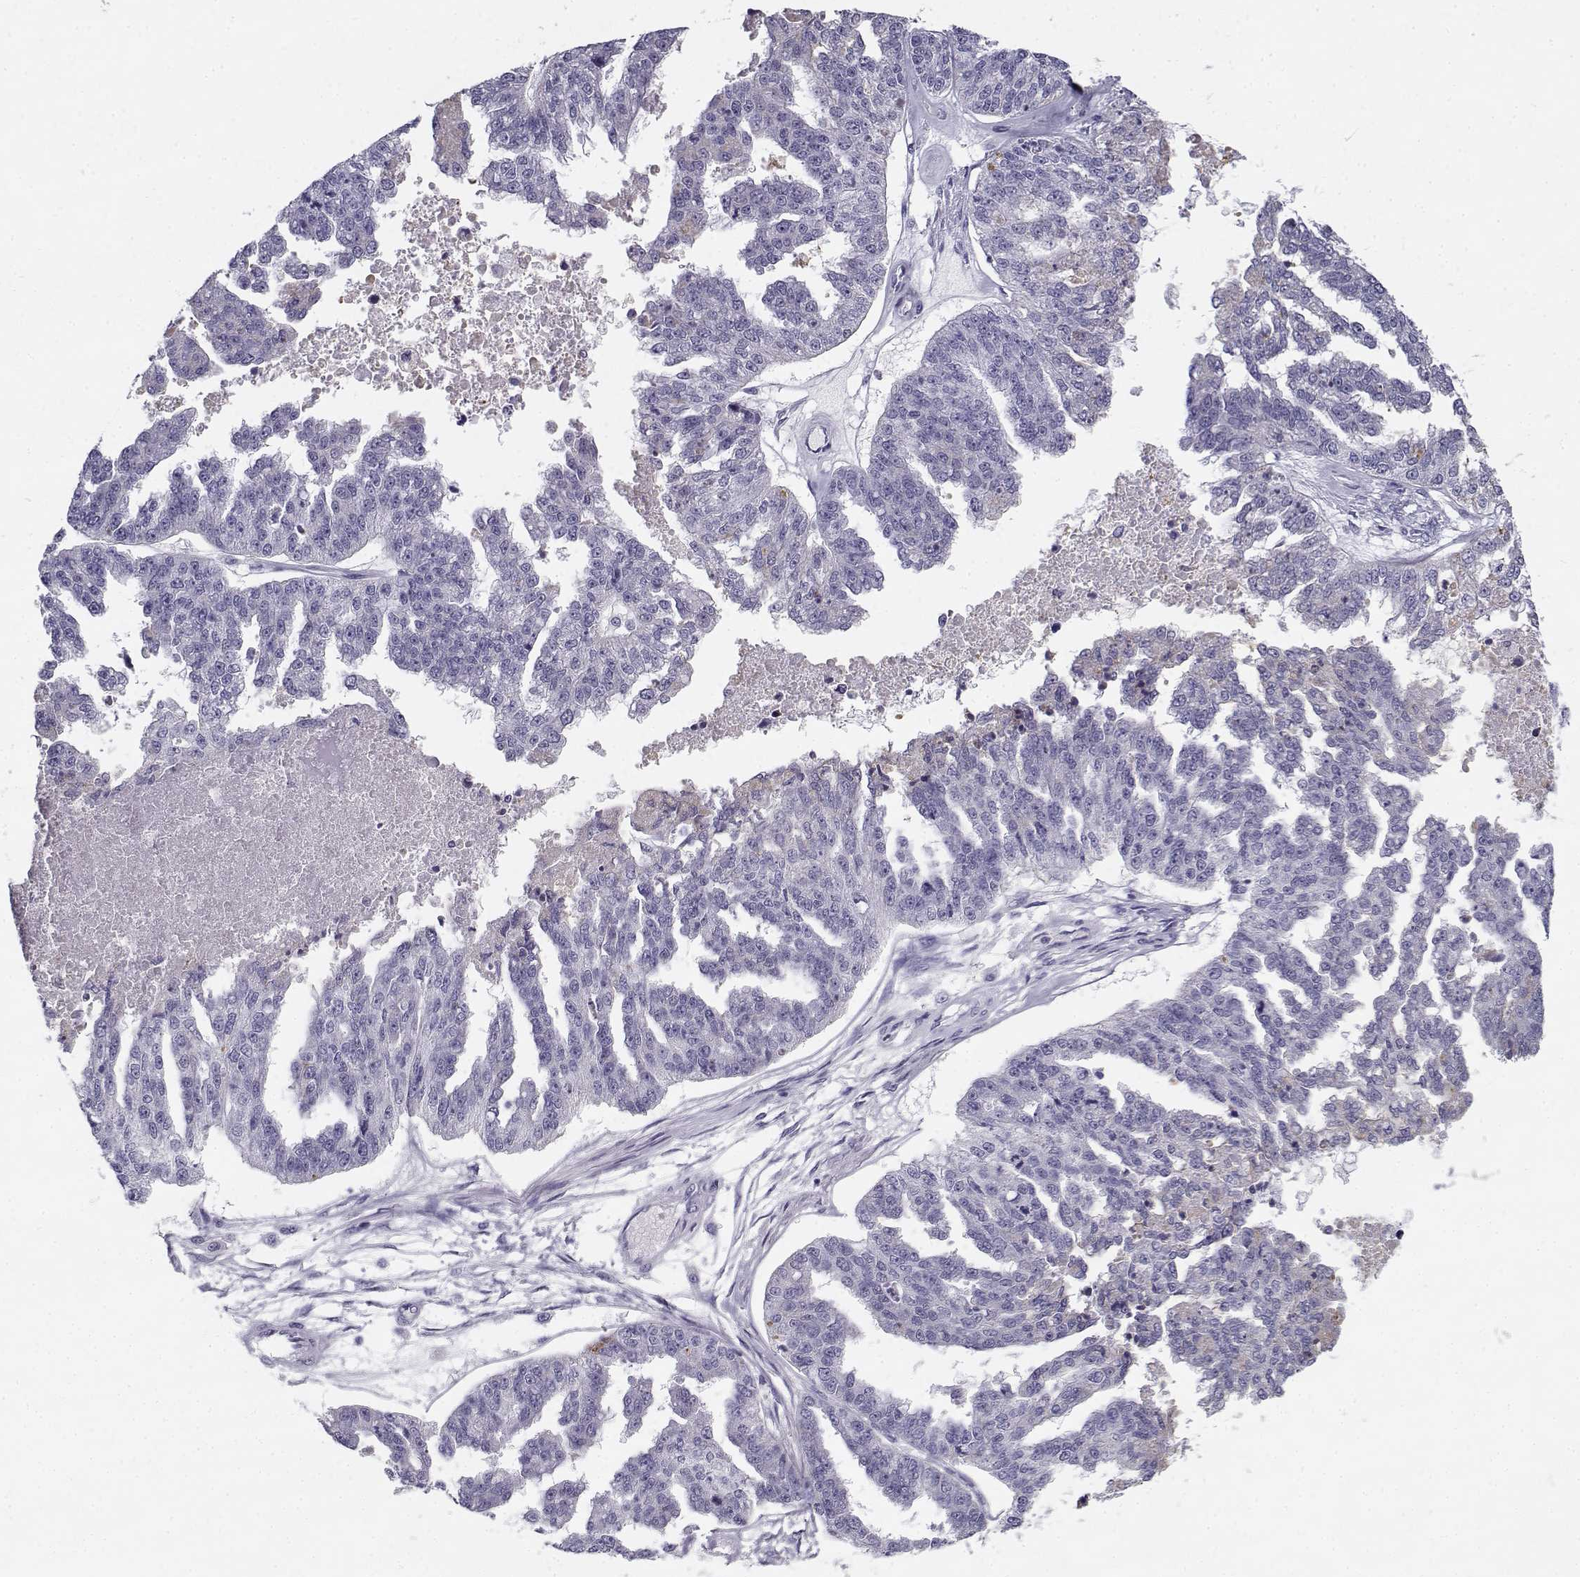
{"staining": {"intensity": "negative", "quantity": "none", "location": "none"}, "tissue": "ovarian cancer", "cell_type": "Tumor cells", "image_type": "cancer", "snomed": [{"axis": "morphology", "description": "Cystadenocarcinoma, serous, NOS"}, {"axis": "topography", "description": "Ovary"}], "caption": "Ovarian serous cystadenocarcinoma was stained to show a protein in brown. There is no significant positivity in tumor cells.", "gene": "CREB3L3", "patient": {"sex": "female", "age": 58}}